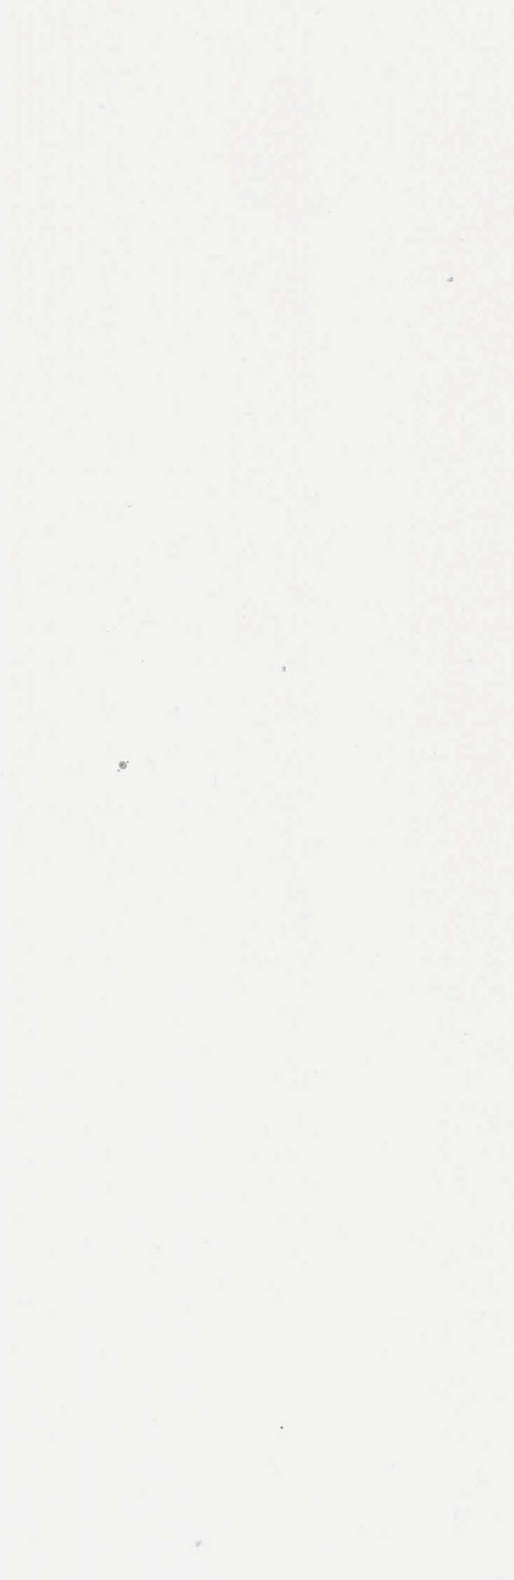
{"staining": {"intensity": "moderate", "quantity": "25%-75%", "location": "cytoplasmic/membranous,nuclear"}, "tissue": "bronchus", "cell_type": "Respiratory epithelial cells", "image_type": "normal", "snomed": [{"axis": "morphology", "description": "Normal tissue, NOS"}, {"axis": "topography", "description": "Bronchus"}, {"axis": "topography", "description": "Lung"}], "caption": "Protein expression analysis of benign bronchus displays moderate cytoplasmic/membranous,nuclear positivity in about 25%-75% of respiratory epithelial cells. The staining is performed using DAB (3,3'-diaminobenzidine) brown chromogen to label protein expression. The nuclei are counter-stained blue using hematoxylin.", "gene": "MYC", "patient": {"sex": "female", "age": 57}}